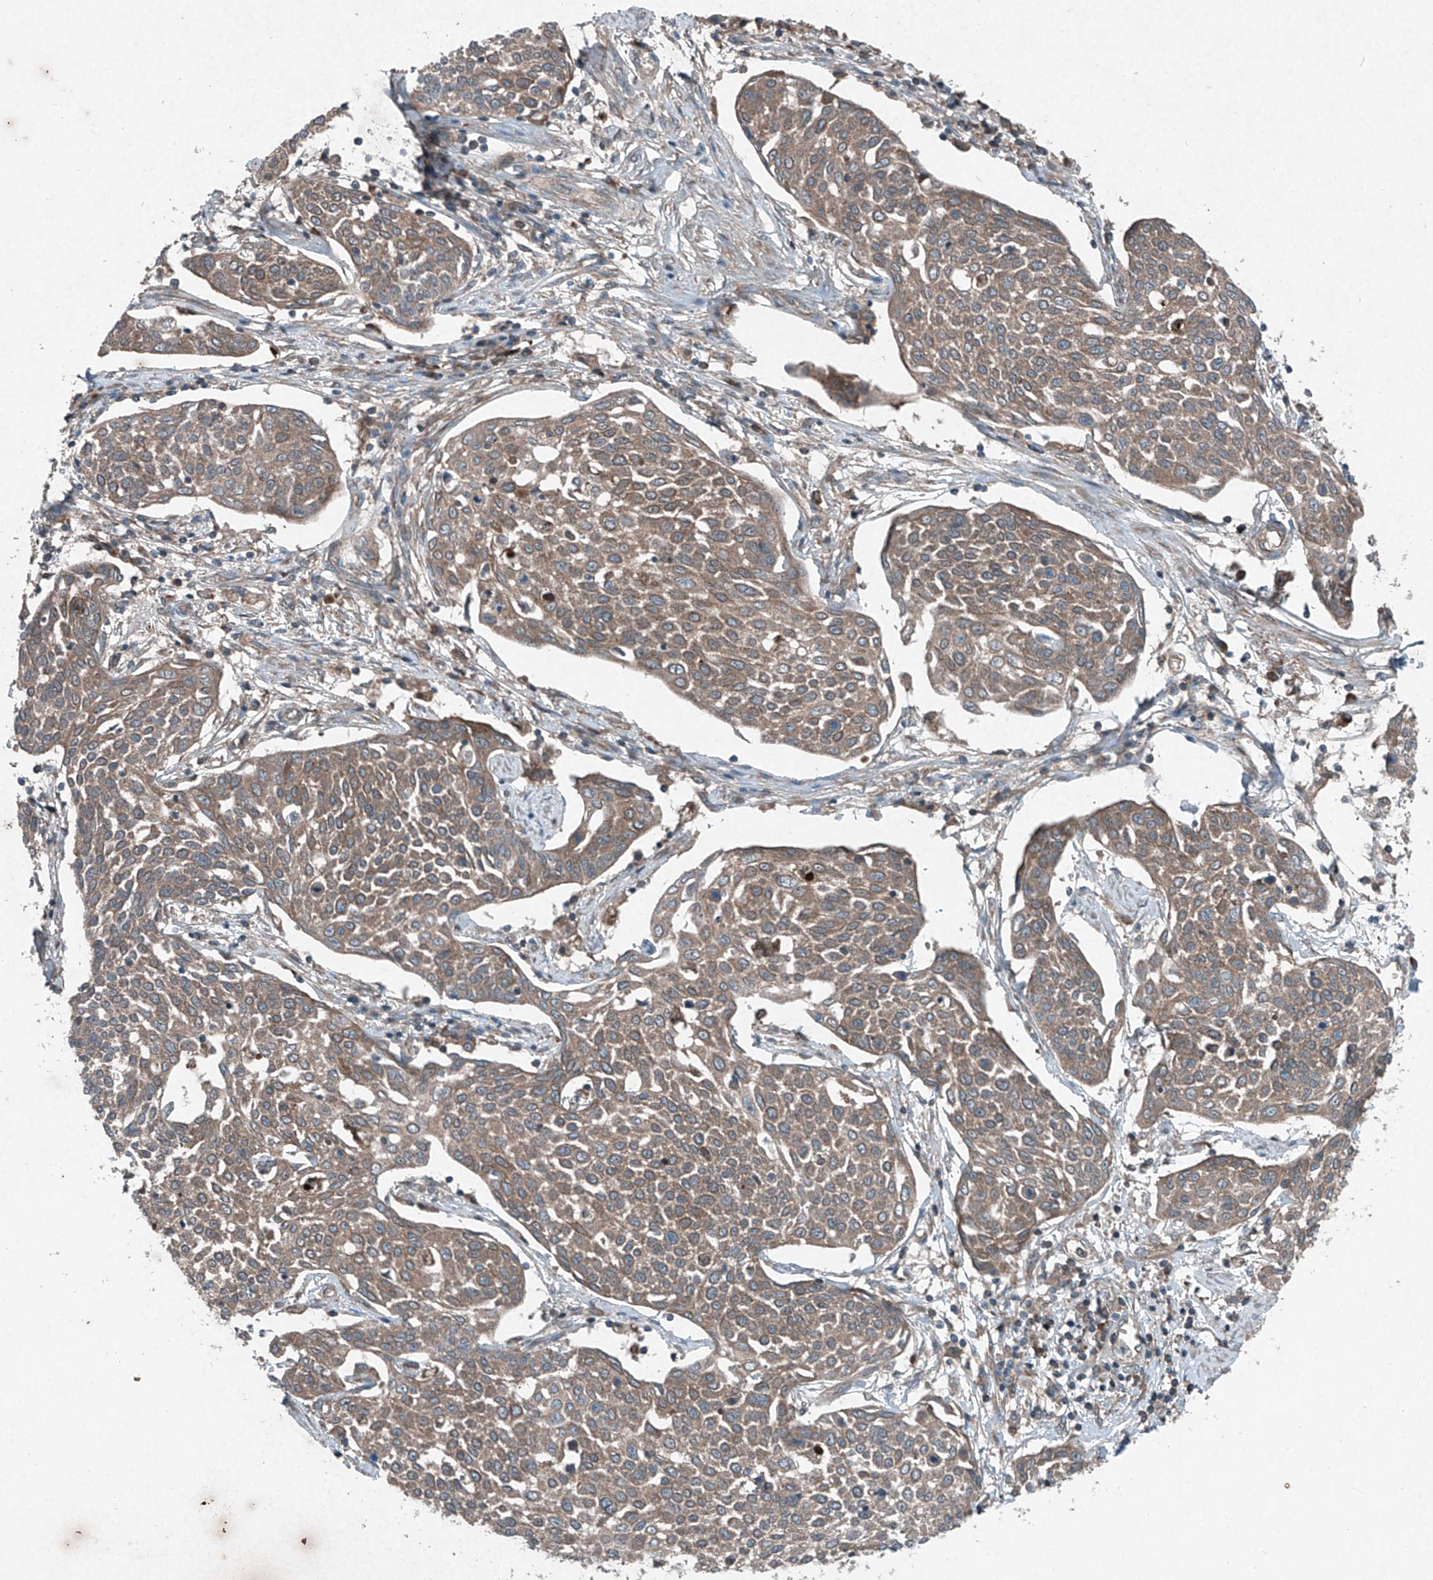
{"staining": {"intensity": "moderate", "quantity": ">75%", "location": "cytoplasmic/membranous"}, "tissue": "cervical cancer", "cell_type": "Tumor cells", "image_type": "cancer", "snomed": [{"axis": "morphology", "description": "Squamous cell carcinoma, NOS"}, {"axis": "topography", "description": "Cervix"}], "caption": "Squamous cell carcinoma (cervical) was stained to show a protein in brown. There is medium levels of moderate cytoplasmic/membranous positivity in approximately >75% of tumor cells.", "gene": "FOXRED2", "patient": {"sex": "female", "age": 34}}